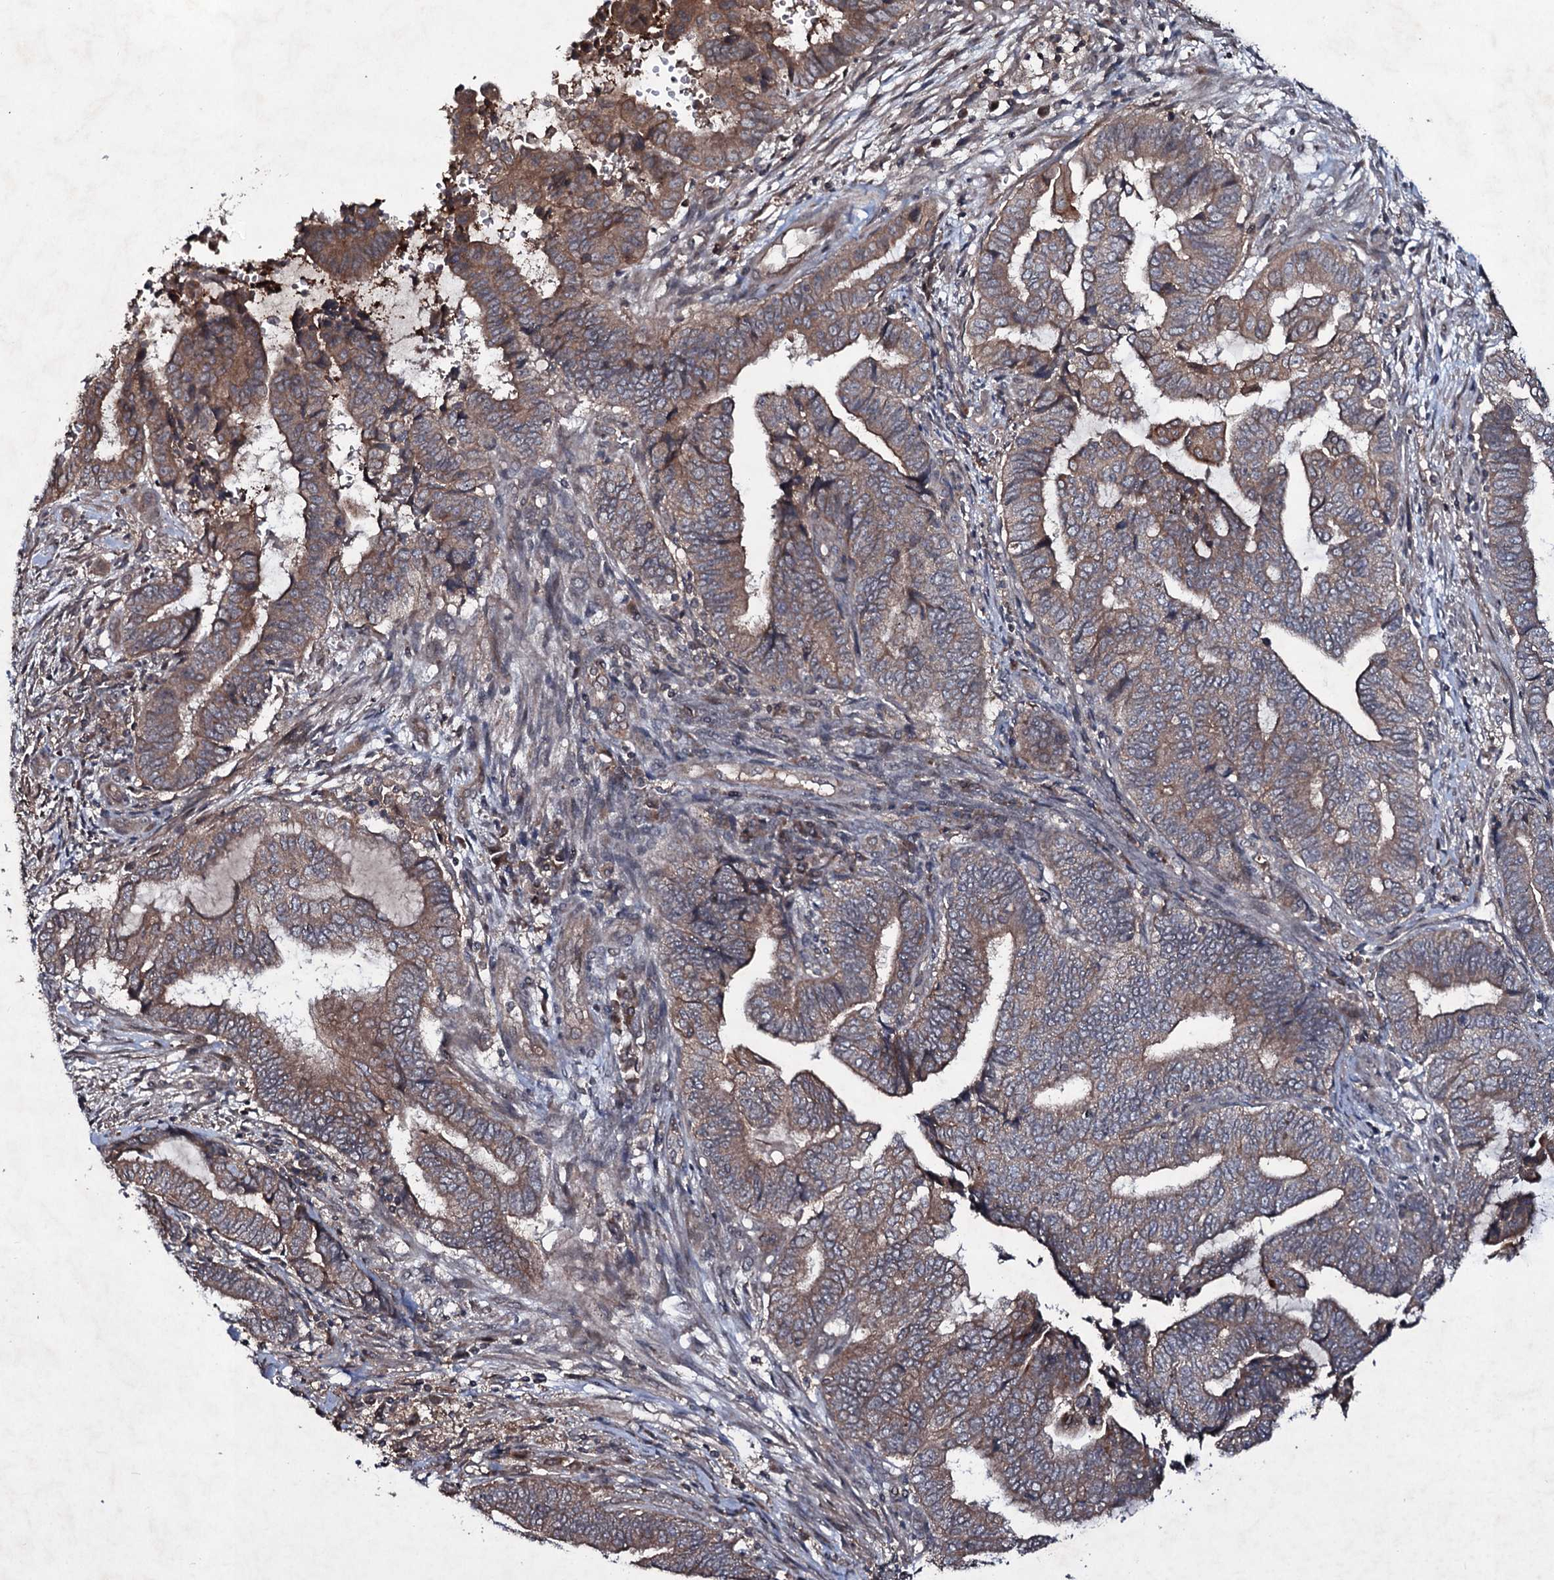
{"staining": {"intensity": "moderate", "quantity": ">75%", "location": "cytoplasmic/membranous"}, "tissue": "endometrial cancer", "cell_type": "Tumor cells", "image_type": "cancer", "snomed": [{"axis": "morphology", "description": "Adenocarcinoma, NOS"}, {"axis": "topography", "description": "Uterus"}, {"axis": "topography", "description": "Endometrium"}], "caption": "Endometrial cancer tissue demonstrates moderate cytoplasmic/membranous positivity in approximately >75% of tumor cells, visualized by immunohistochemistry.", "gene": "SNAP23", "patient": {"sex": "female", "age": 70}}